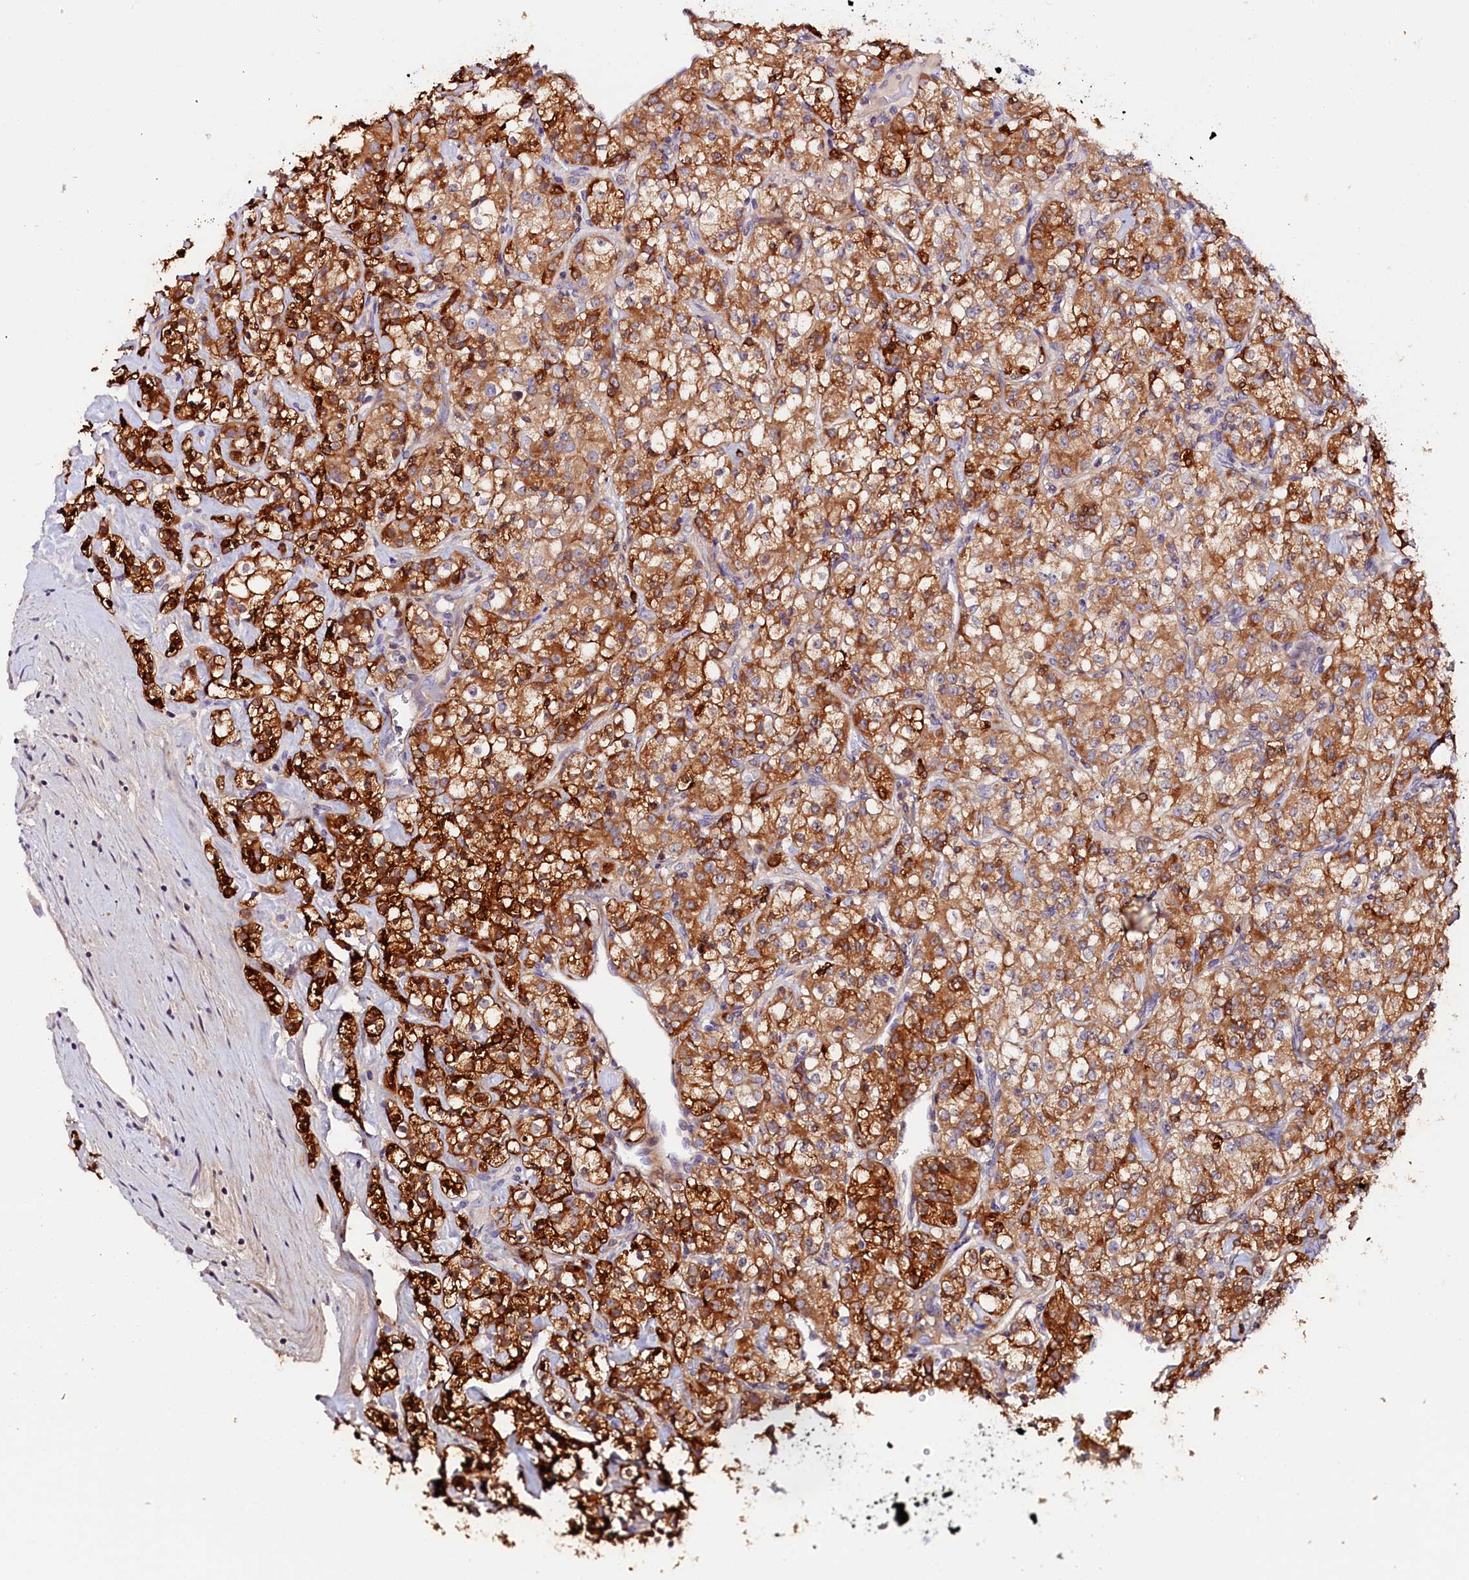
{"staining": {"intensity": "strong", "quantity": ">75%", "location": "cytoplasmic/membranous"}, "tissue": "renal cancer", "cell_type": "Tumor cells", "image_type": "cancer", "snomed": [{"axis": "morphology", "description": "Adenocarcinoma, NOS"}, {"axis": "topography", "description": "Kidney"}], "caption": "IHC photomicrograph of neoplastic tissue: human renal cancer stained using IHC demonstrates high levels of strong protein expression localized specifically in the cytoplasmic/membranous of tumor cells, appearing as a cytoplasmic/membranous brown color.", "gene": "KATNB1", "patient": {"sex": "male", "age": 77}}